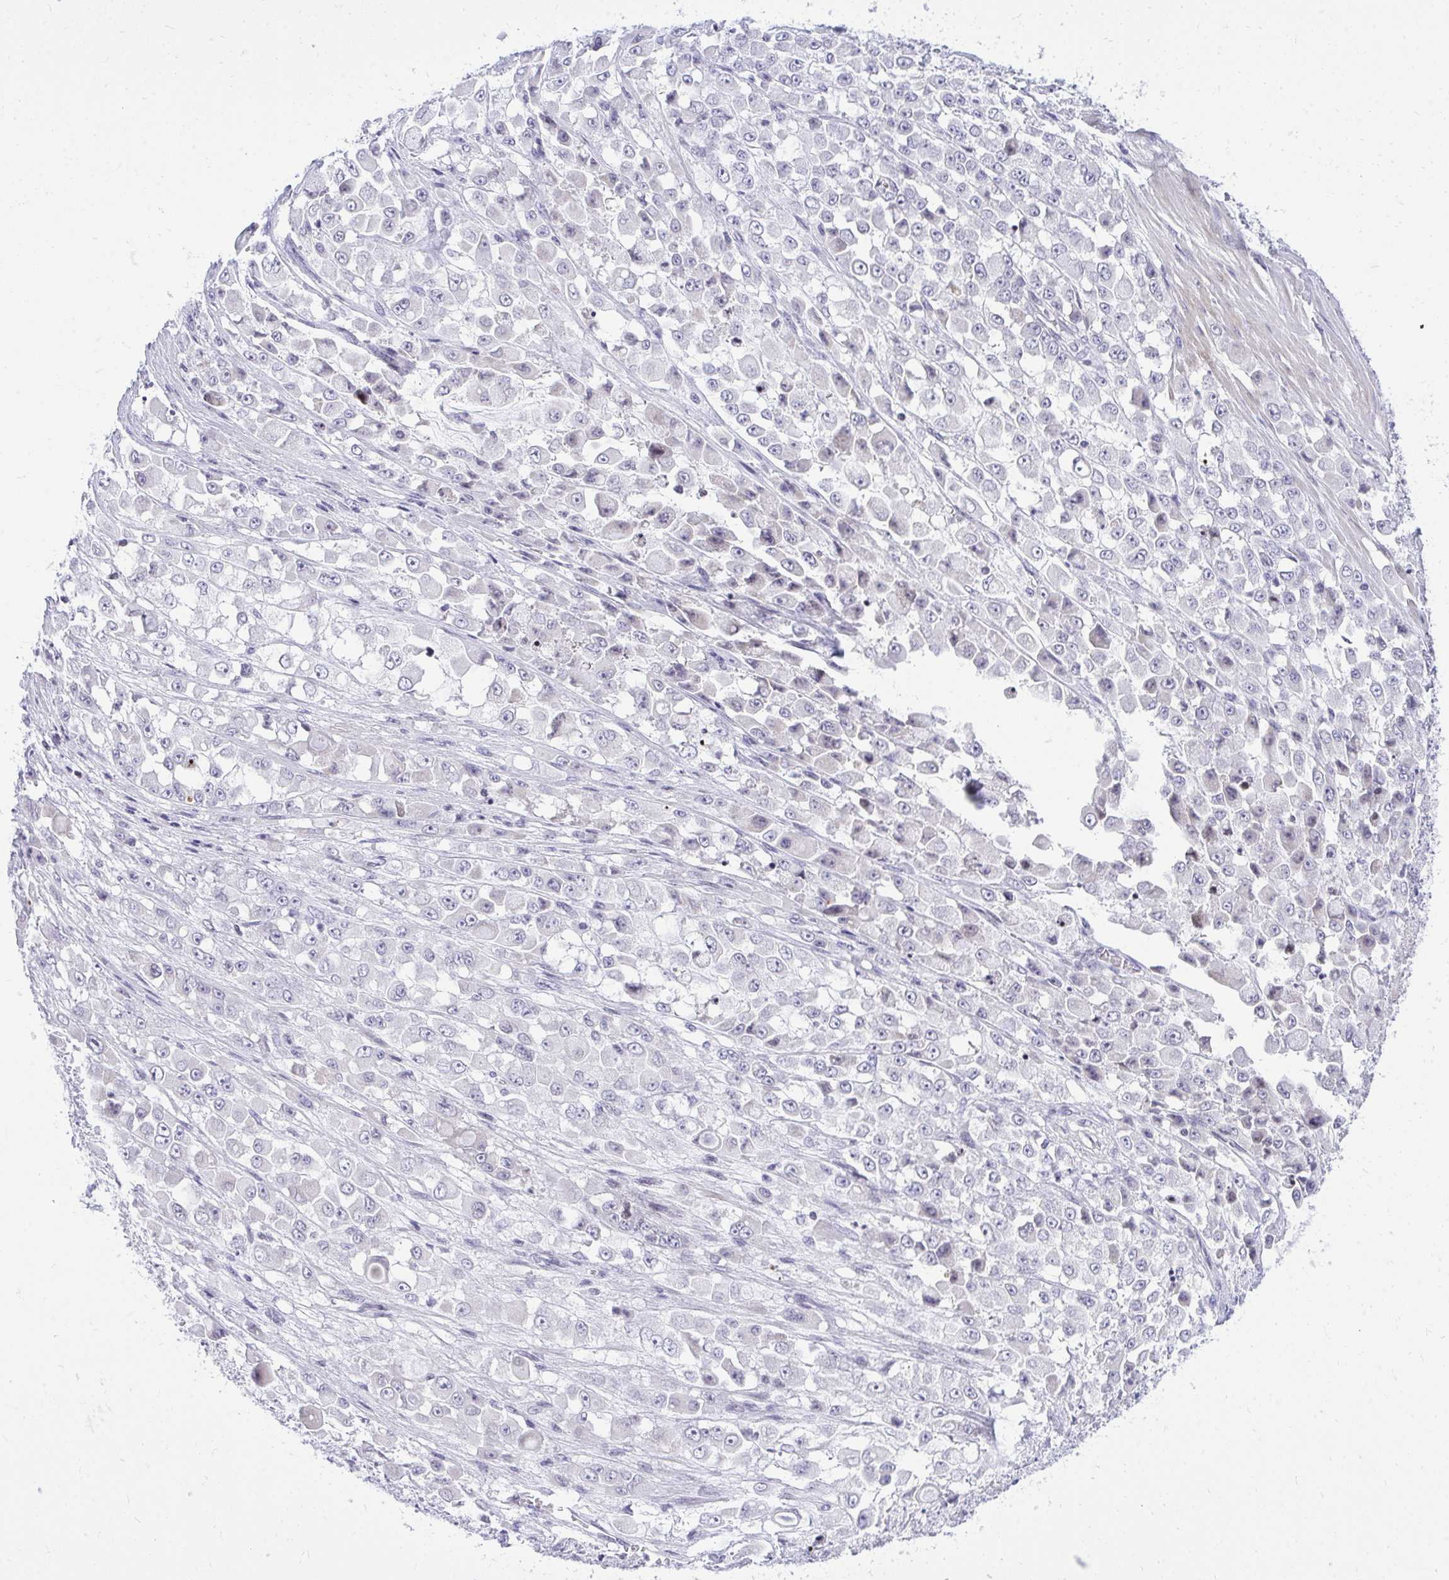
{"staining": {"intensity": "negative", "quantity": "none", "location": "none"}, "tissue": "stomach cancer", "cell_type": "Tumor cells", "image_type": "cancer", "snomed": [{"axis": "morphology", "description": "Adenocarcinoma, NOS"}, {"axis": "topography", "description": "Stomach"}], "caption": "Immunohistochemistry micrograph of neoplastic tissue: human adenocarcinoma (stomach) stained with DAB (3,3'-diaminobenzidine) reveals no significant protein positivity in tumor cells. Brightfield microscopy of immunohistochemistry stained with DAB (brown) and hematoxylin (blue), captured at high magnification.", "gene": "GABRA1", "patient": {"sex": "female", "age": 76}}